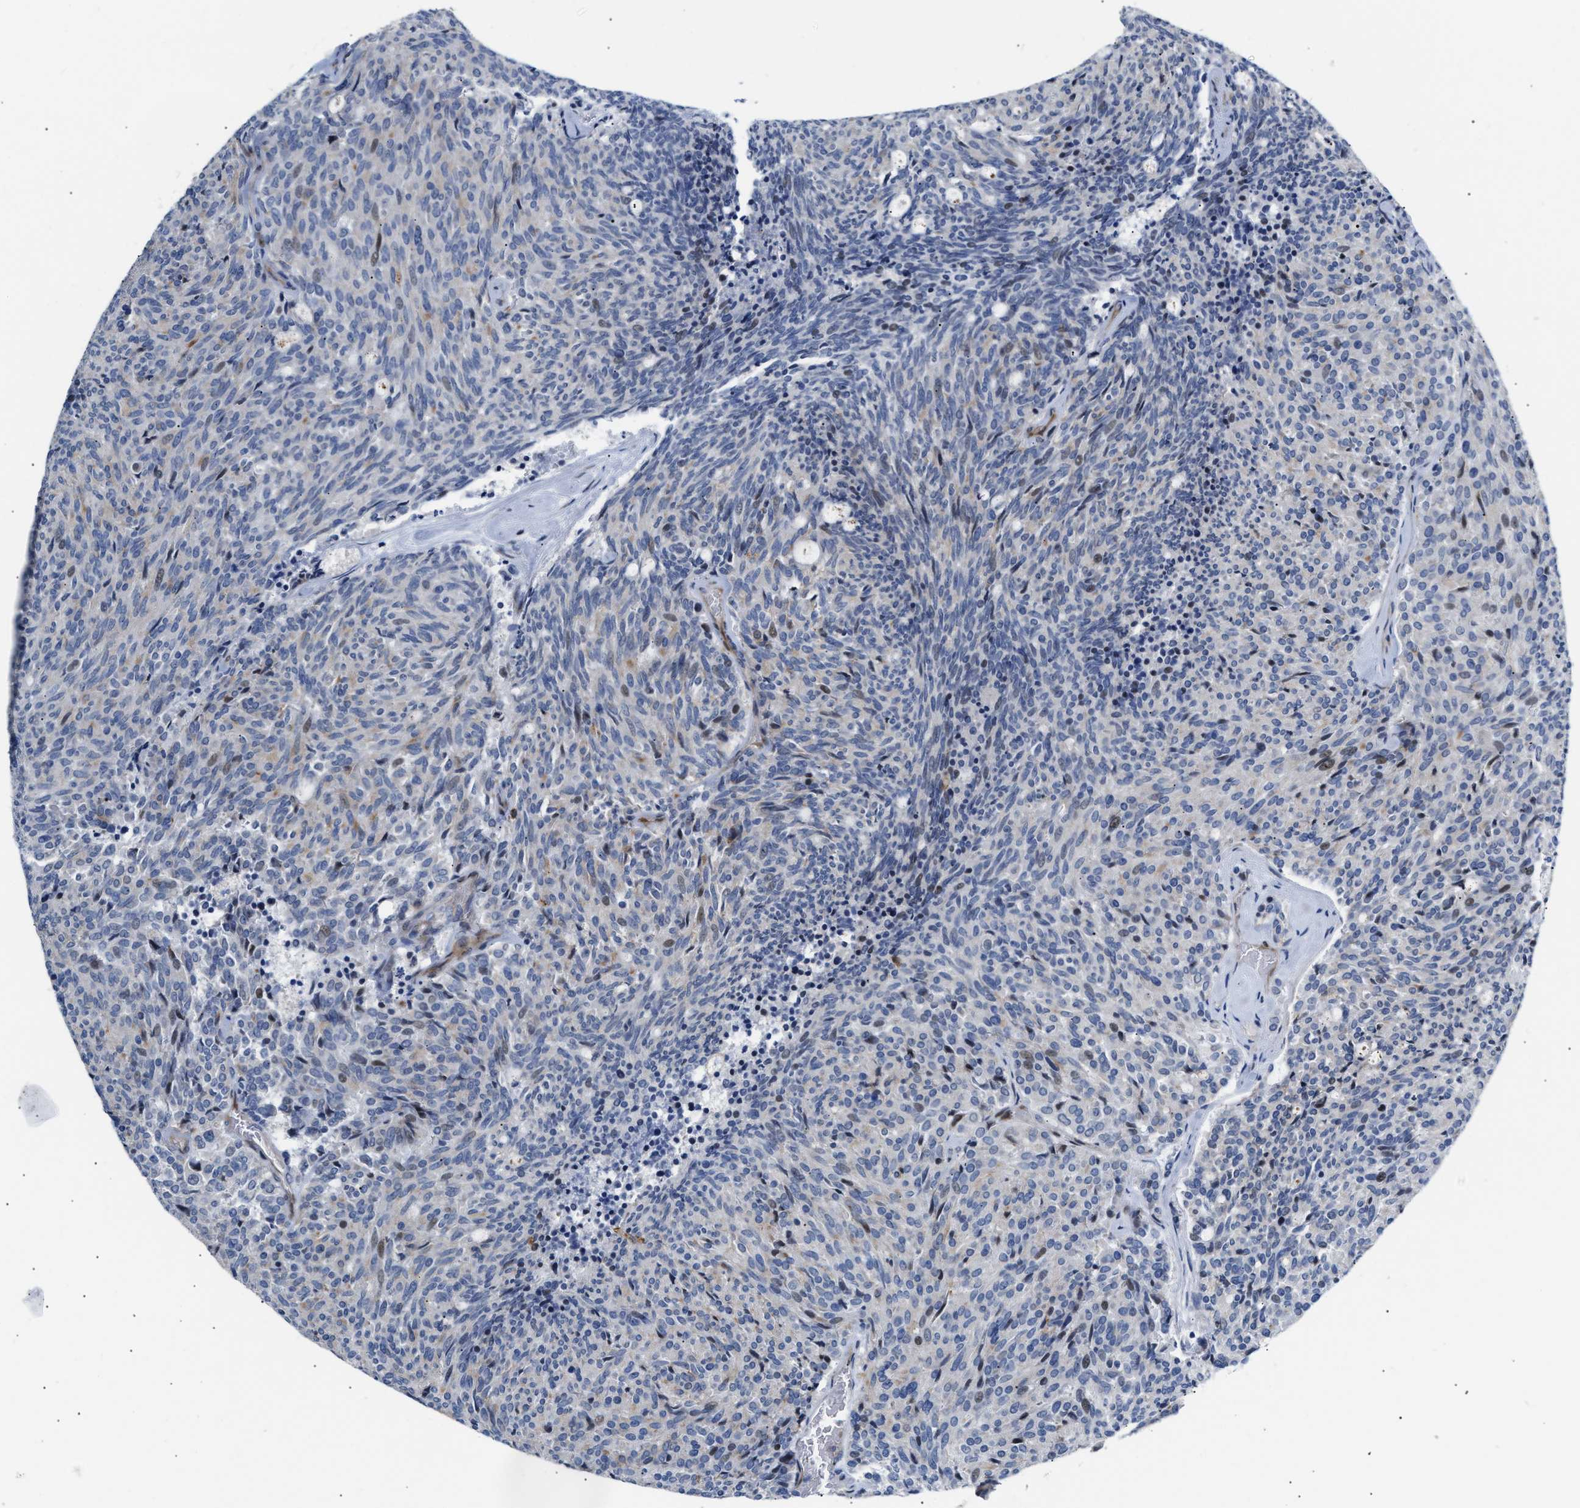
{"staining": {"intensity": "weak", "quantity": "<25%", "location": "nuclear"}, "tissue": "carcinoid", "cell_type": "Tumor cells", "image_type": "cancer", "snomed": [{"axis": "morphology", "description": "Carcinoid, malignant, NOS"}, {"axis": "topography", "description": "Pancreas"}], "caption": "The image demonstrates no staining of tumor cells in carcinoid.", "gene": "ATP9A", "patient": {"sex": "female", "age": 54}}